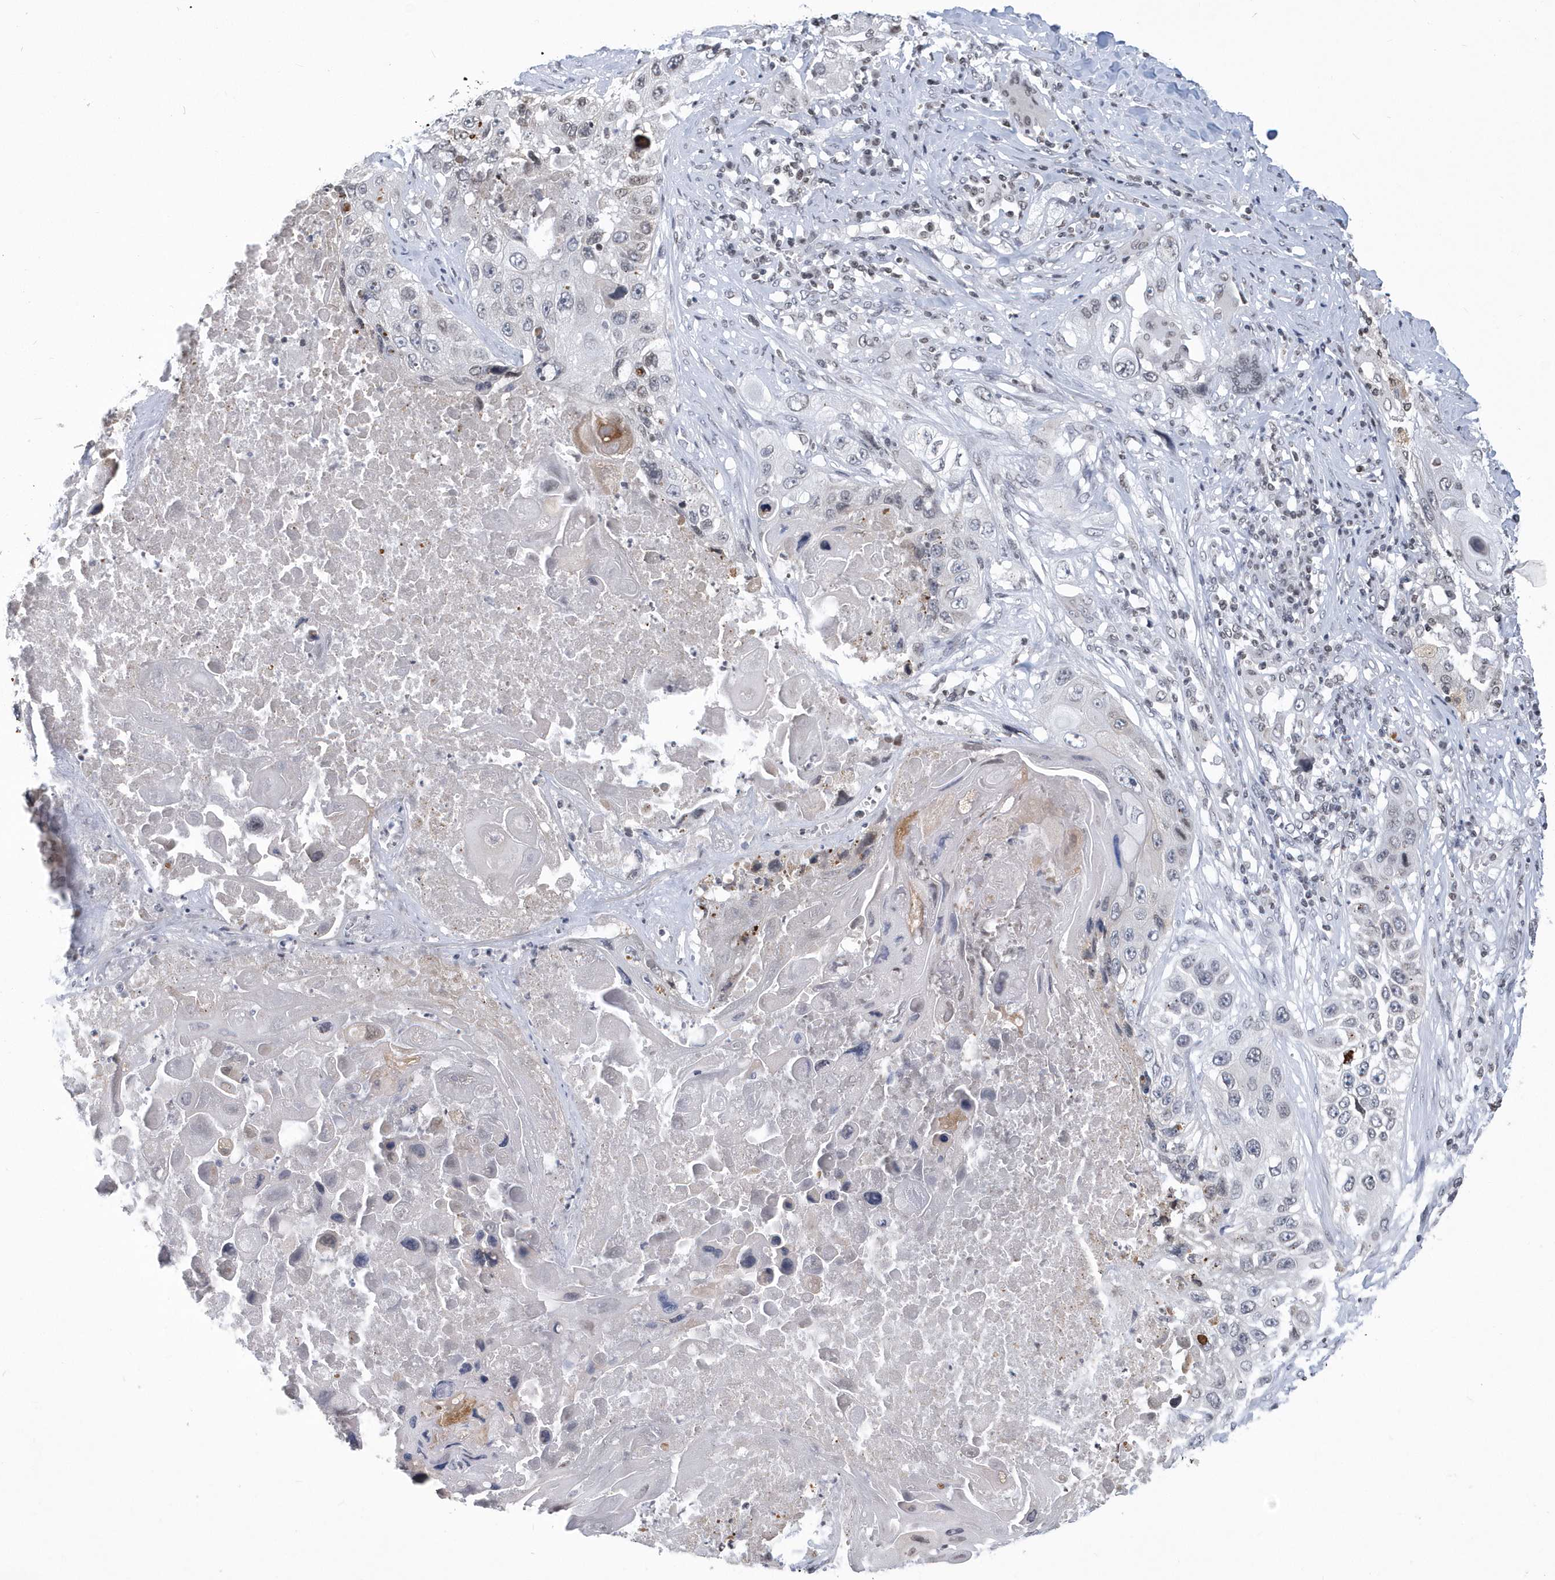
{"staining": {"intensity": "negative", "quantity": "none", "location": "none"}, "tissue": "lung cancer", "cell_type": "Tumor cells", "image_type": "cancer", "snomed": [{"axis": "morphology", "description": "Squamous cell carcinoma, NOS"}, {"axis": "topography", "description": "Lung"}], "caption": "Tumor cells are negative for protein expression in human squamous cell carcinoma (lung). (Brightfield microscopy of DAB (3,3'-diaminobenzidine) IHC at high magnification).", "gene": "VWA5B2", "patient": {"sex": "male", "age": 61}}